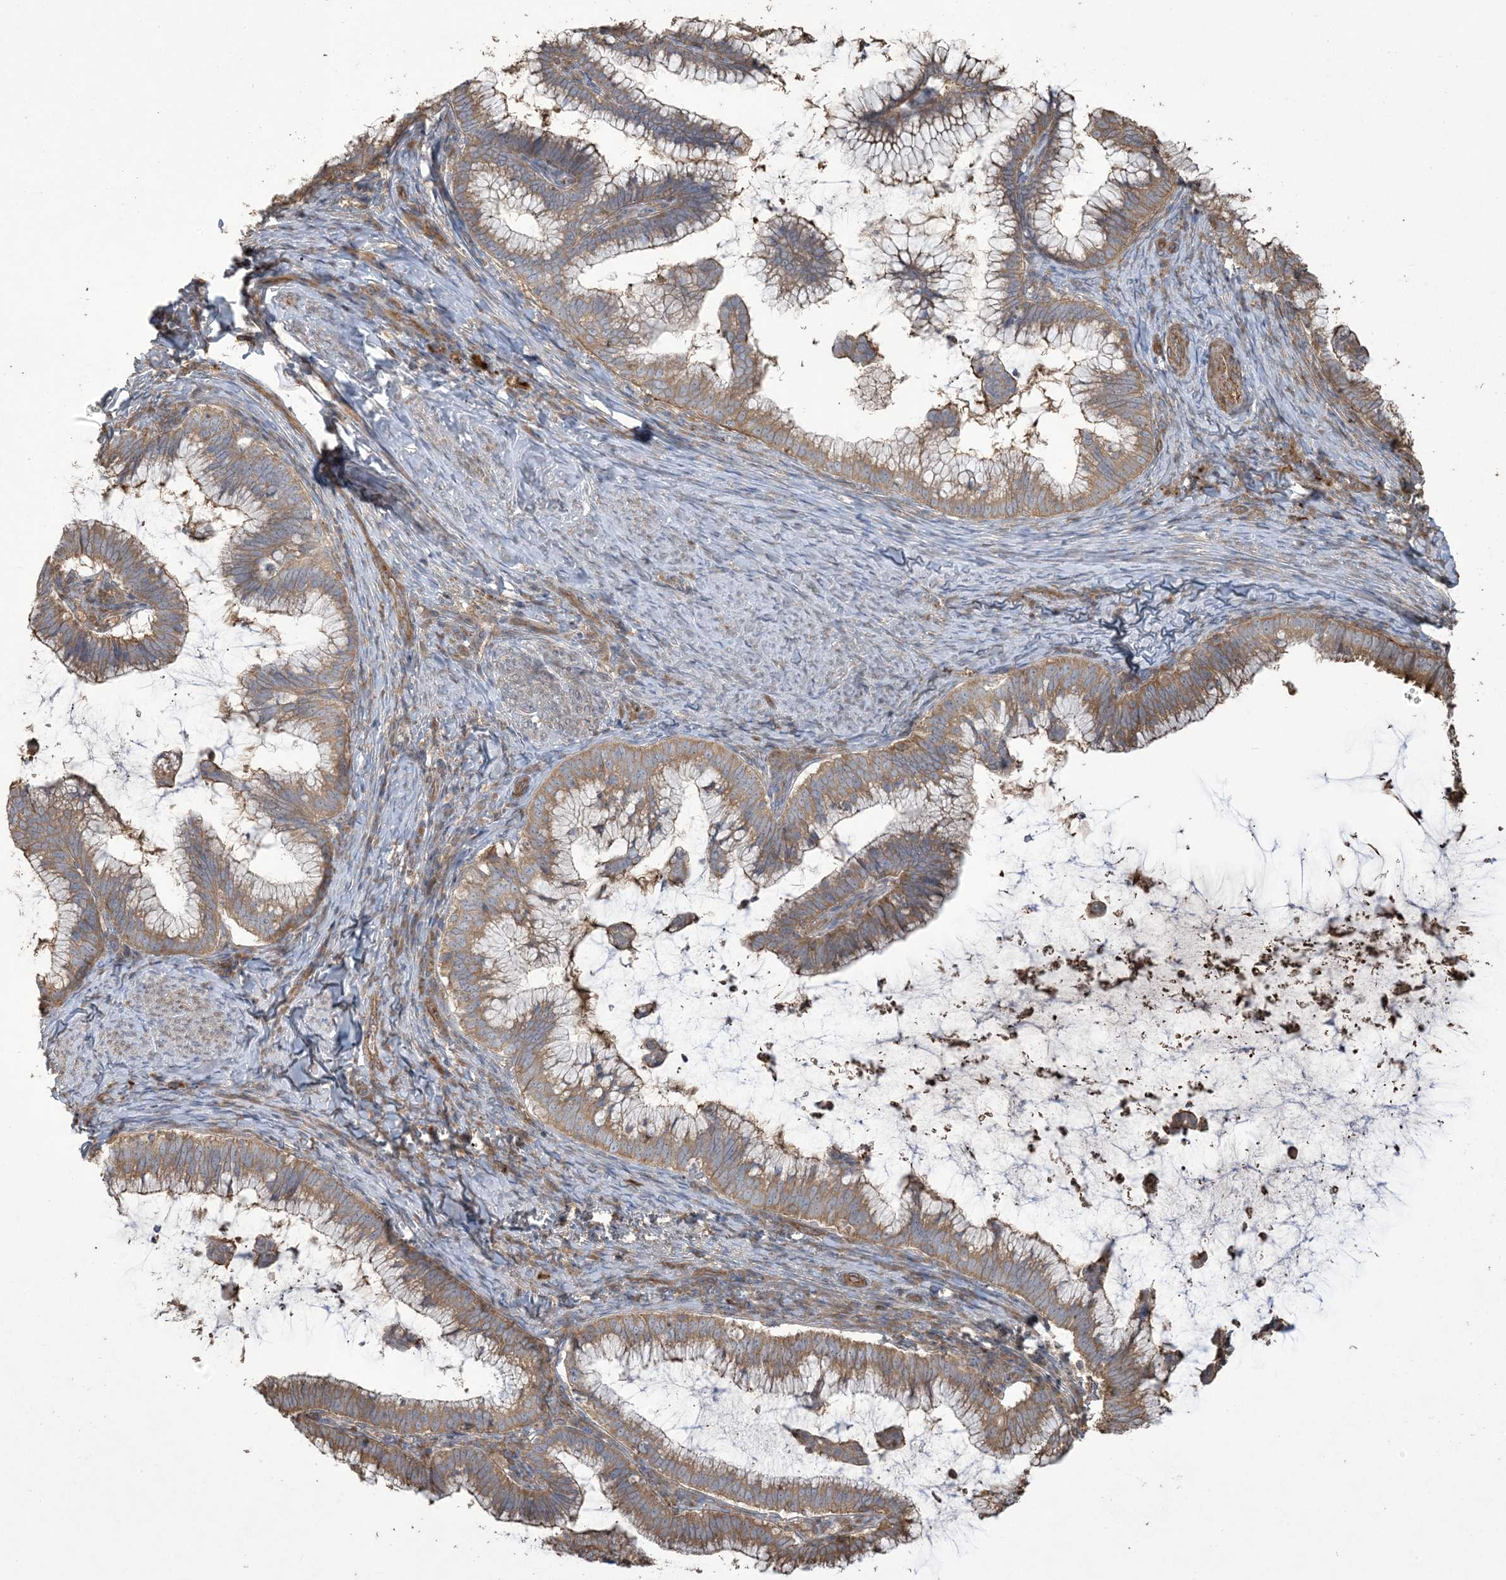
{"staining": {"intensity": "moderate", "quantity": ">75%", "location": "cytoplasmic/membranous"}, "tissue": "cervical cancer", "cell_type": "Tumor cells", "image_type": "cancer", "snomed": [{"axis": "morphology", "description": "Adenocarcinoma, NOS"}, {"axis": "topography", "description": "Cervix"}], "caption": "Immunohistochemical staining of cervical cancer displays medium levels of moderate cytoplasmic/membranous expression in approximately >75% of tumor cells. Using DAB (brown) and hematoxylin (blue) stains, captured at high magnification using brightfield microscopy.", "gene": "KLHL18", "patient": {"sex": "female", "age": 36}}